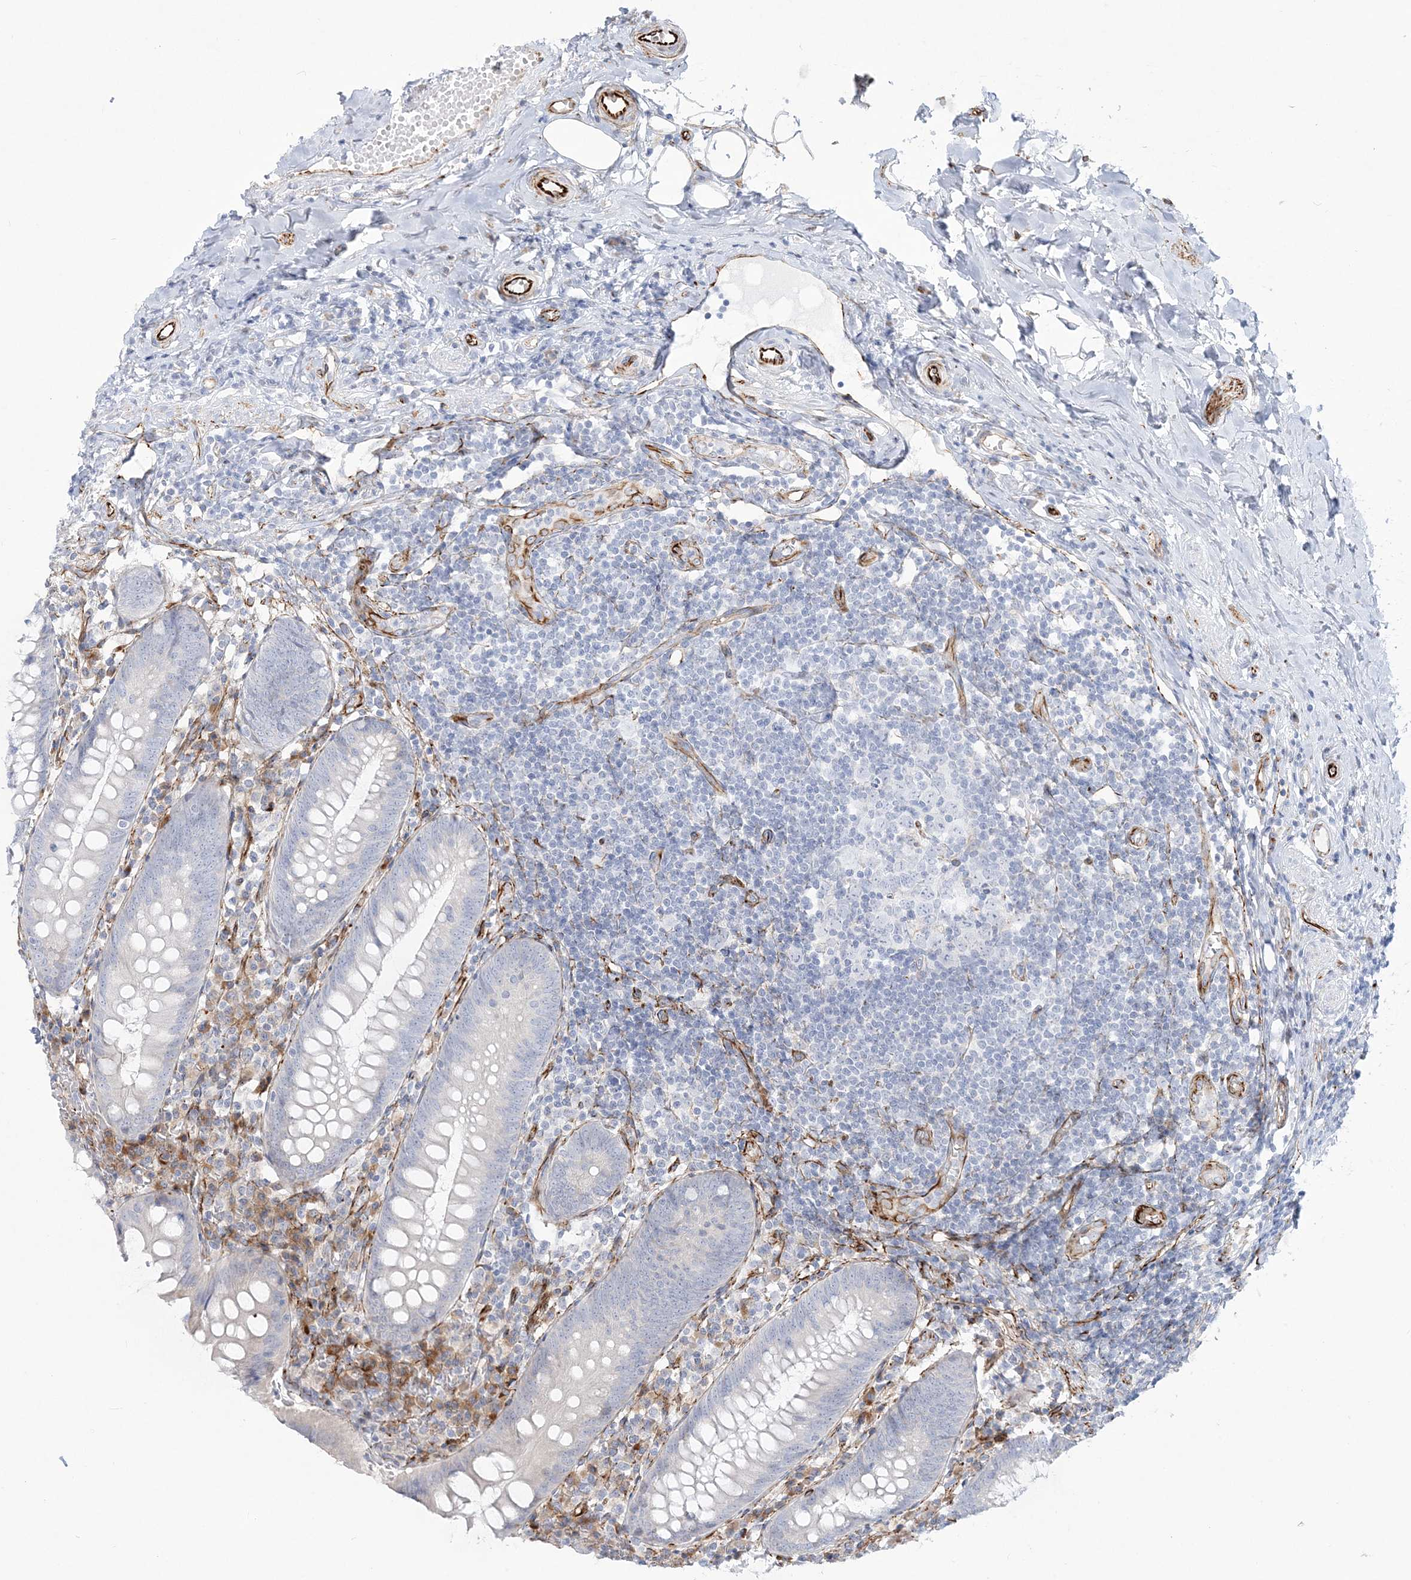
{"staining": {"intensity": "negative", "quantity": "none", "location": "none"}, "tissue": "appendix", "cell_type": "Glandular cells", "image_type": "normal", "snomed": [{"axis": "morphology", "description": "Normal tissue, NOS"}, {"axis": "topography", "description": "Appendix"}], "caption": "Image shows no significant protein positivity in glandular cells of benign appendix. (Brightfield microscopy of DAB (3,3'-diaminobenzidine) IHC at high magnification).", "gene": "PPIL6", "patient": {"sex": "female", "age": 54}}